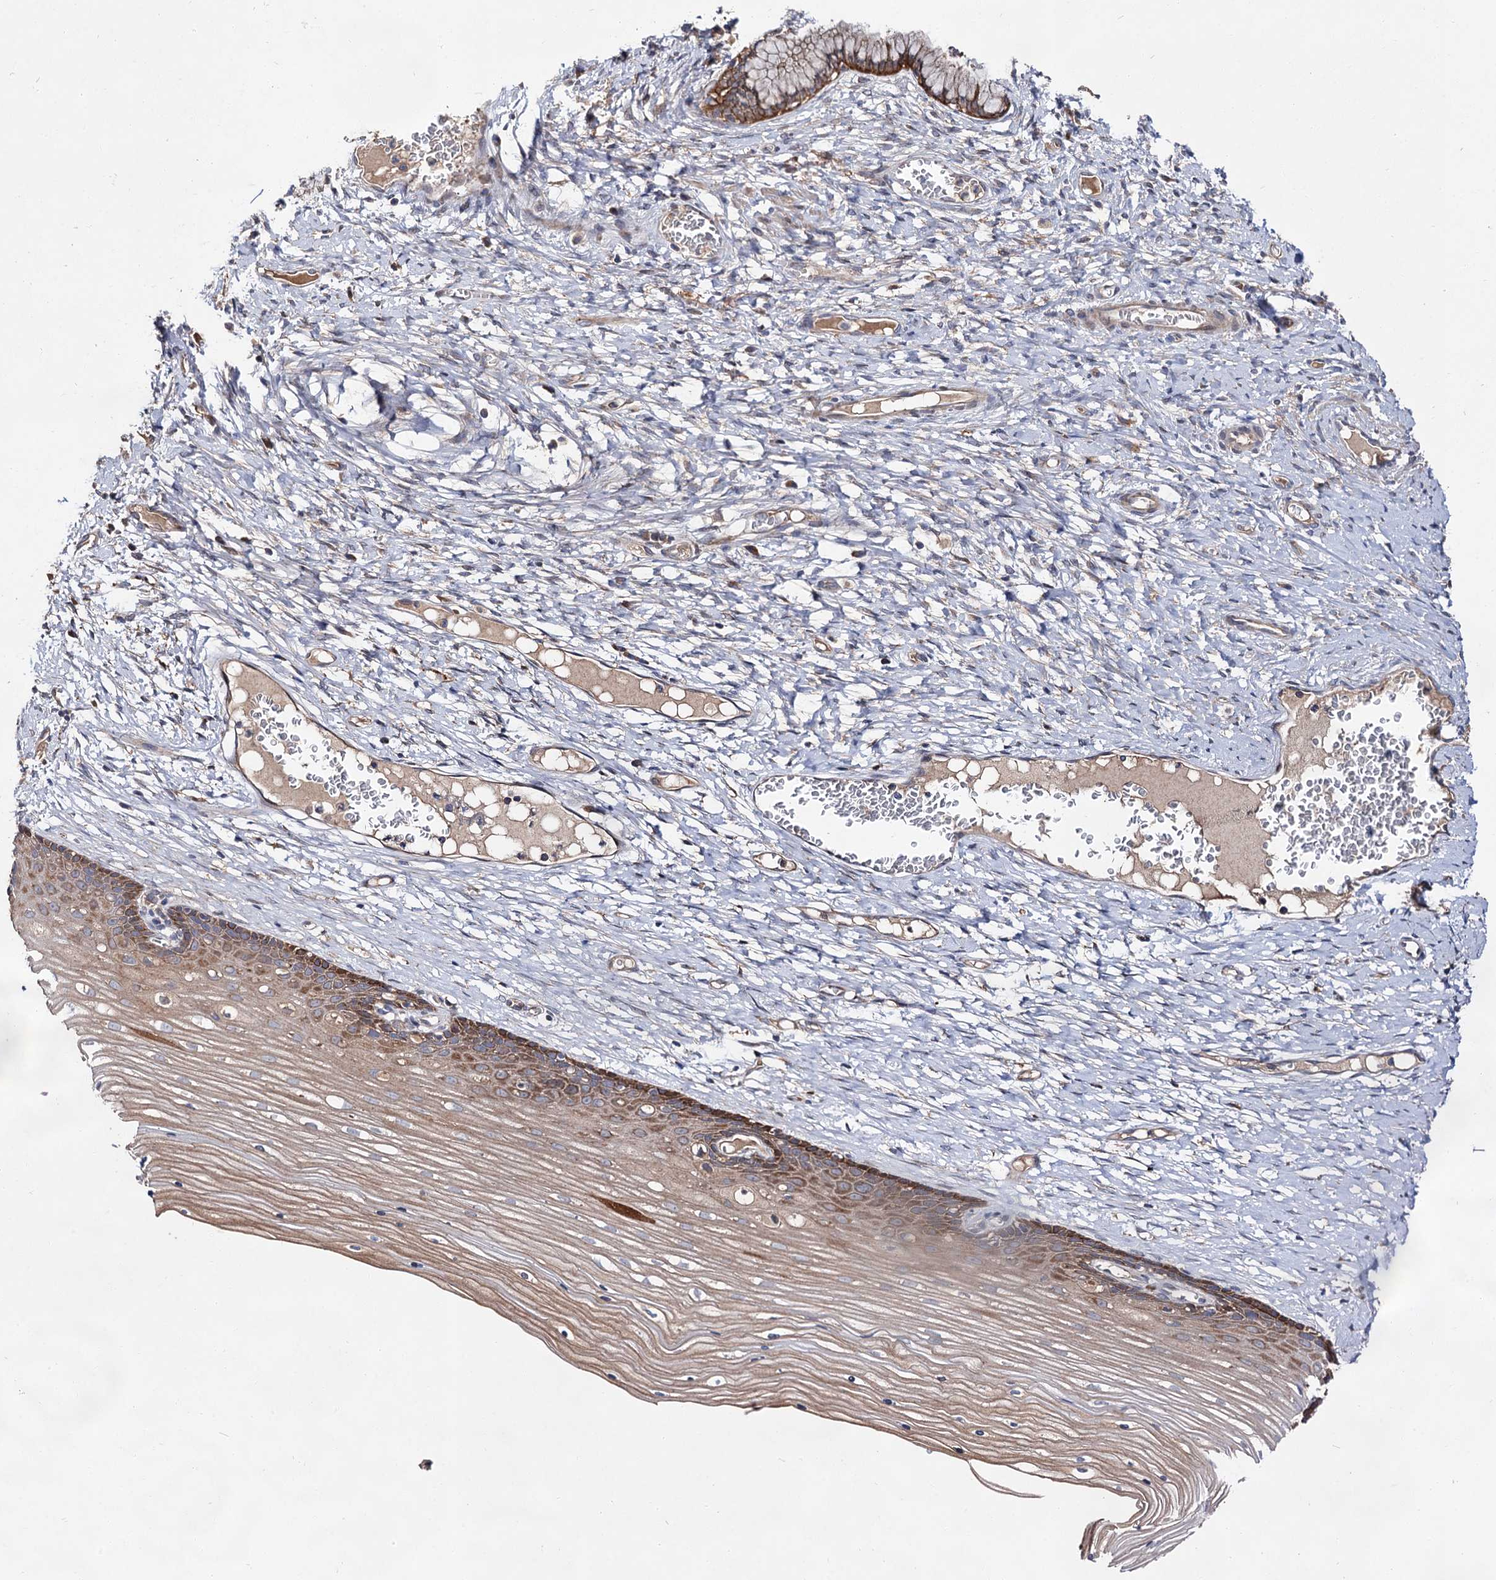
{"staining": {"intensity": "weak", "quantity": "<25%", "location": "cytoplasmic/membranous"}, "tissue": "cervix", "cell_type": "Glandular cells", "image_type": "normal", "snomed": [{"axis": "morphology", "description": "Normal tissue, NOS"}, {"axis": "topography", "description": "Cervix"}], "caption": "Immunohistochemistry (IHC) micrograph of normal cervix stained for a protein (brown), which reveals no positivity in glandular cells.", "gene": "NAA25", "patient": {"sex": "female", "age": 42}}